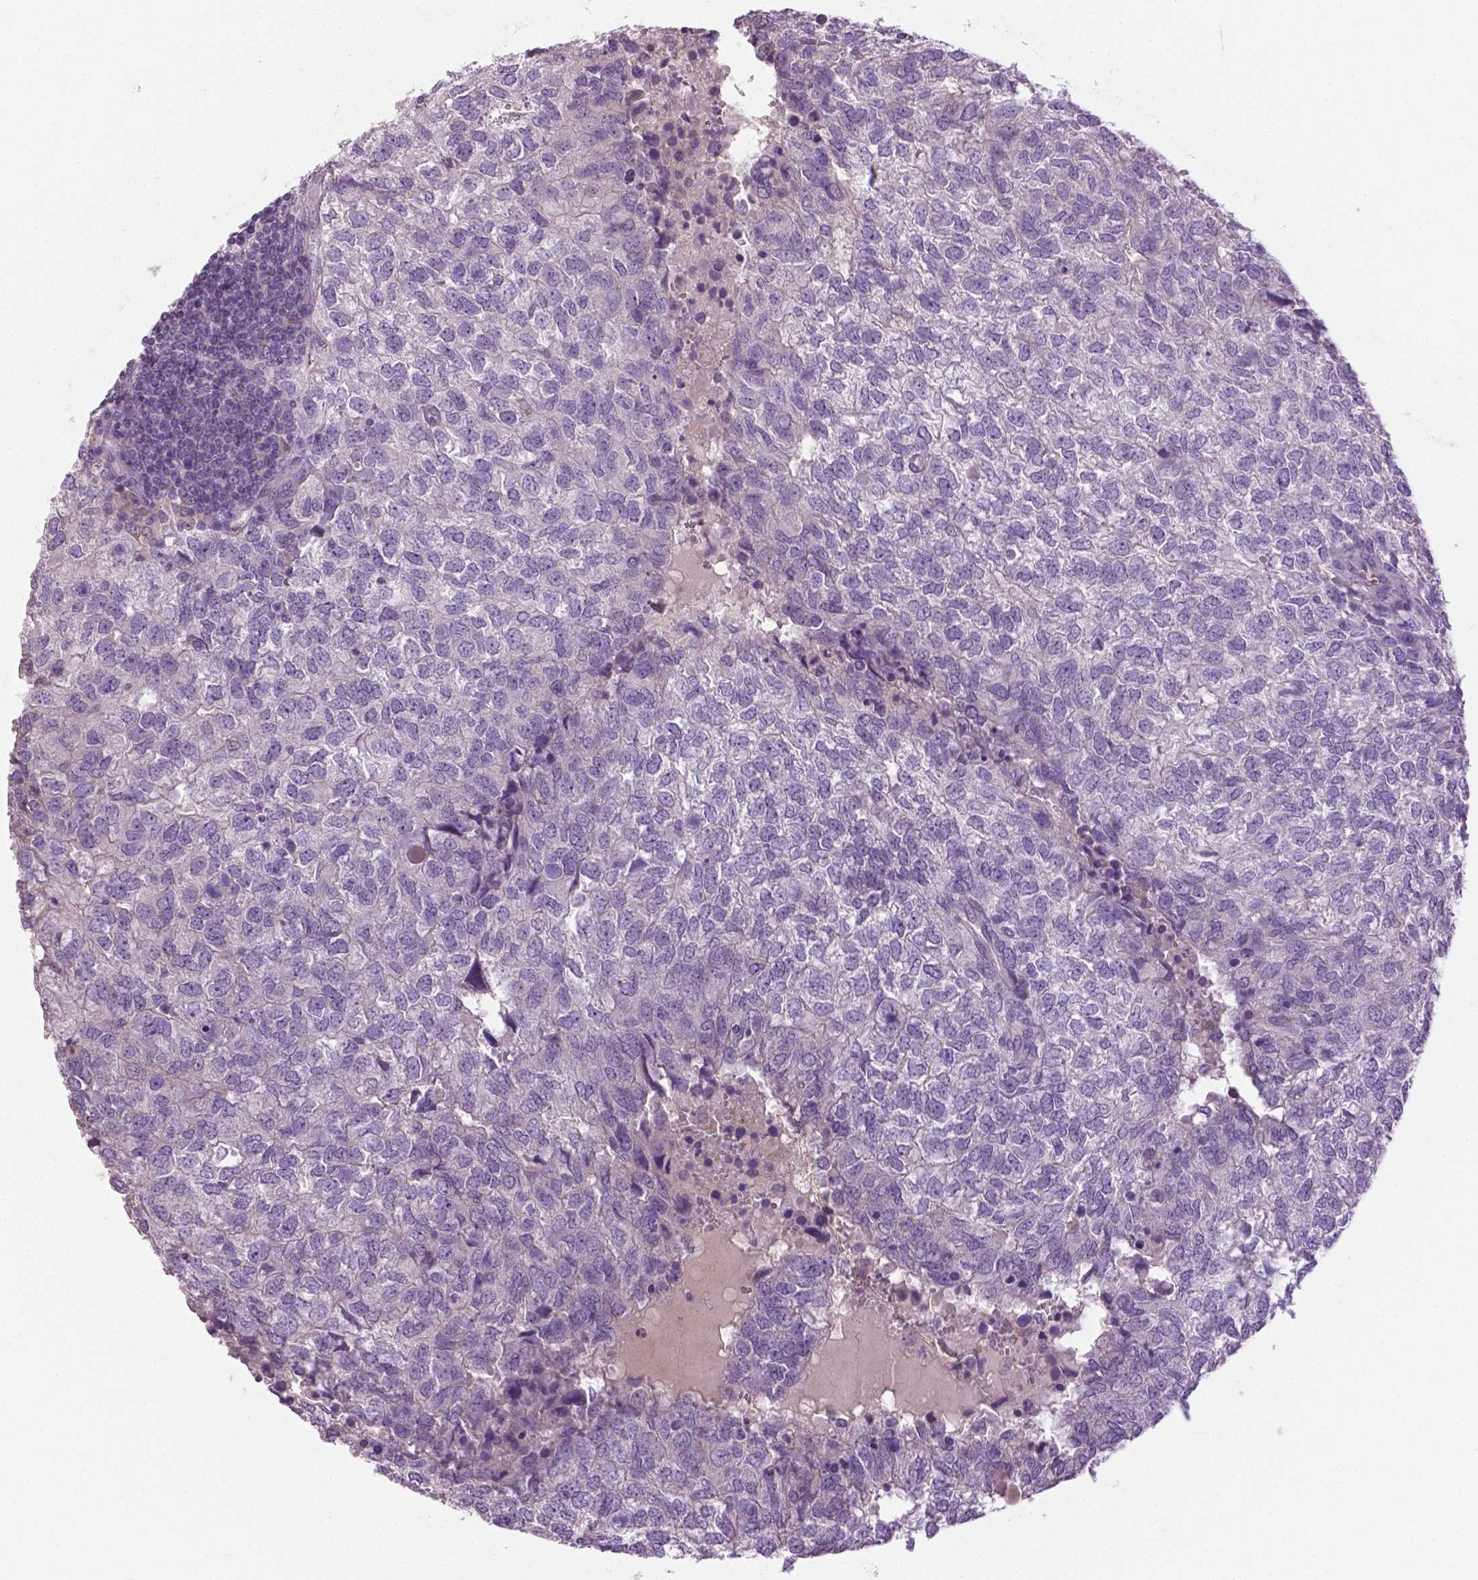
{"staining": {"intensity": "negative", "quantity": "none", "location": "none"}, "tissue": "breast cancer", "cell_type": "Tumor cells", "image_type": "cancer", "snomed": [{"axis": "morphology", "description": "Duct carcinoma"}, {"axis": "topography", "description": "Breast"}], "caption": "The histopathology image reveals no staining of tumor cells in breast cancer (invasive ductal carcinoma). The staining was performed using DAB (3,3'-diaminobenzidine) to visualize the protein expression in brown, while the nuclei were stained in blue with hematoxylin (Magnification: 20x).", "gene": "DNAH12", "patient": {"sex": "female", "age": 30}}